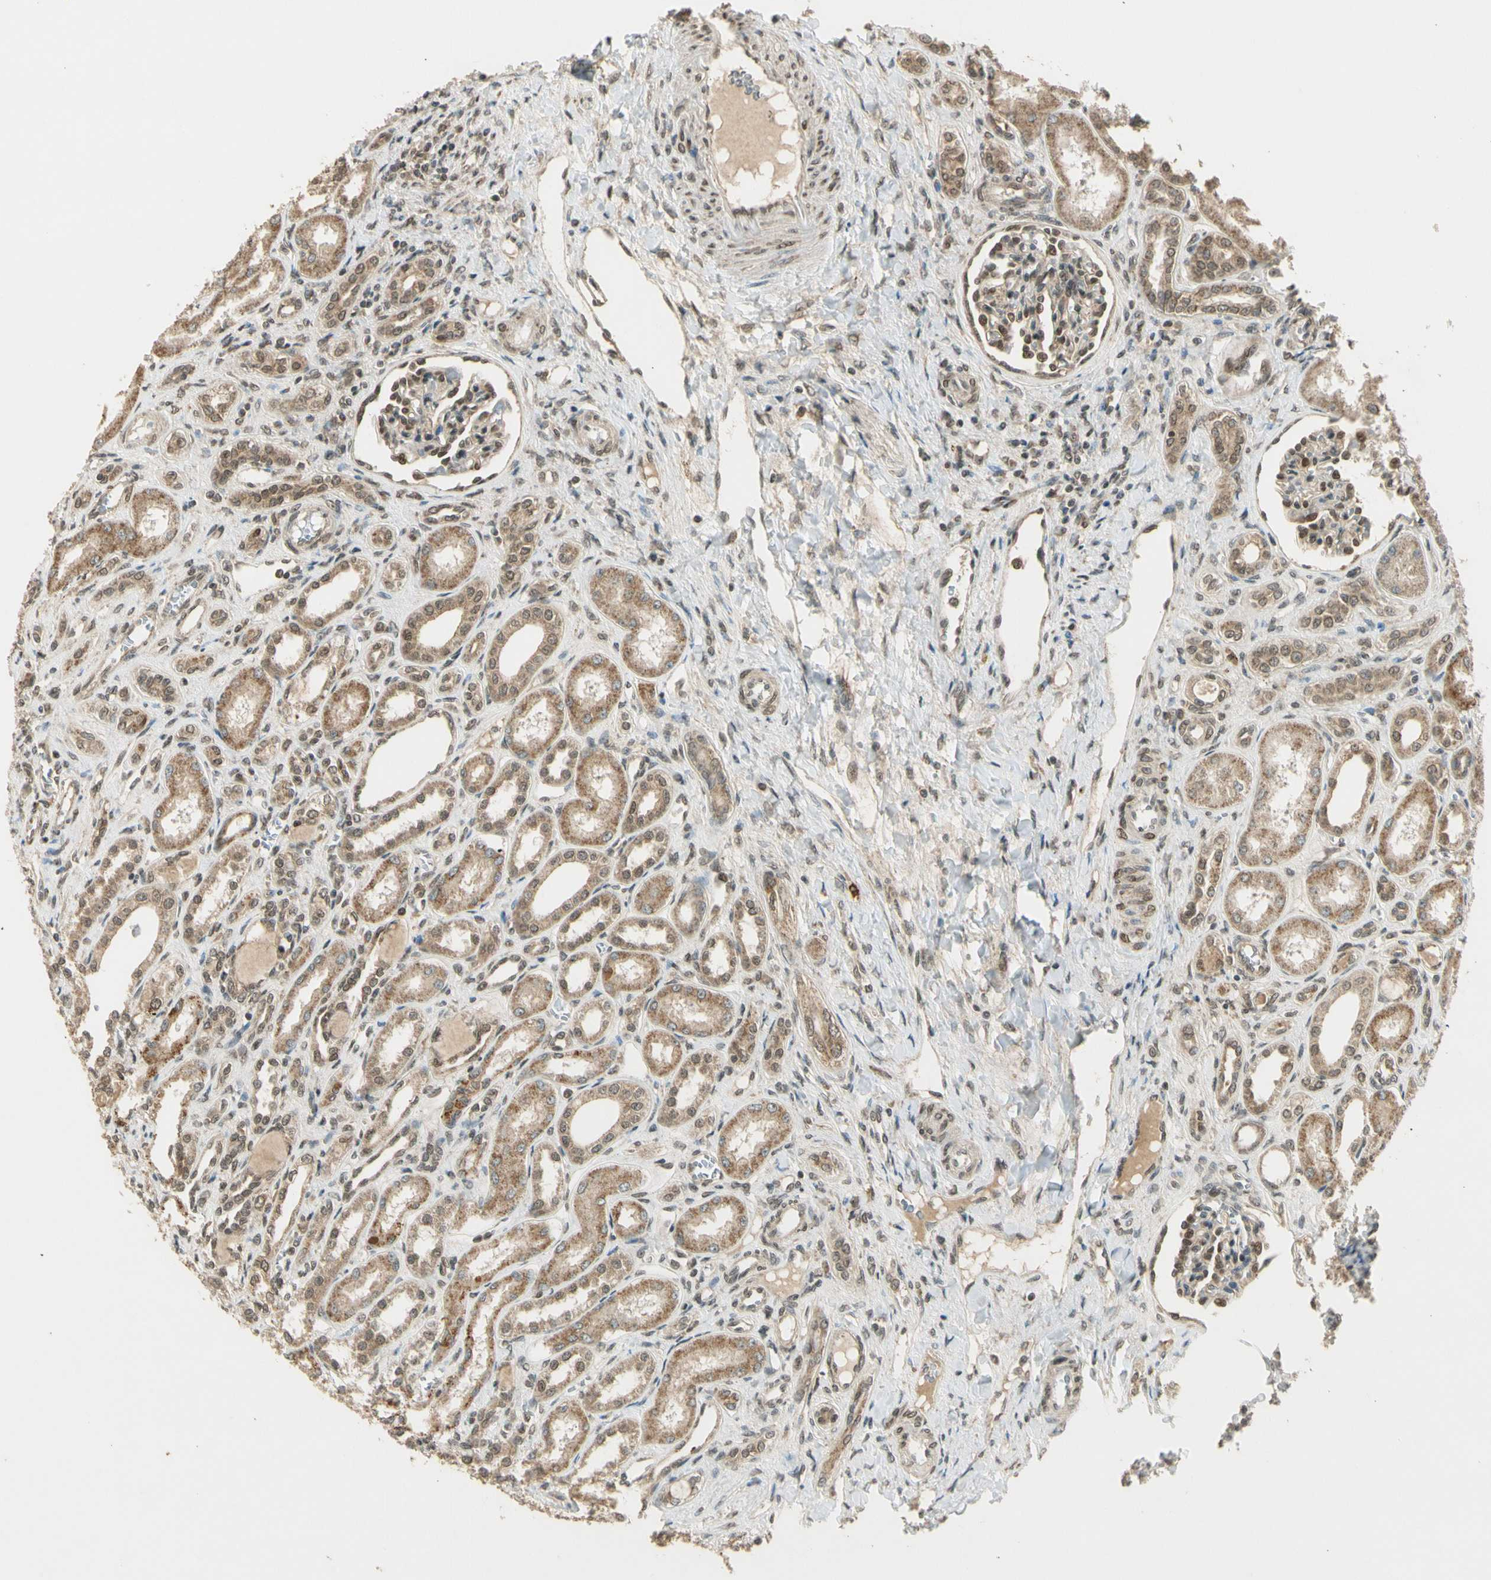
{"staining": {"intensity": "weak", "quantity": "25%-75%", "location": "cytoplasmic/membranous,nuclear"}, "tissue": "kidney", "cell_type": "Cells in glomeruli", "image_type": "normal", "snomed": [{"axis": "morphology", "description": "Normal tissue, NOS"}, {"axis": "topography", "description": "Kidney"}], "caption": "Approximately 25%-75% of cells in glomeruli in normal human kidney demonstrate weak cytoplasmic/membranous,nuclear protein expression as visualized by brown immunohistochemical staining.", "gene": "ZNF135", "patient": {"sex": "male", "age": 7}}